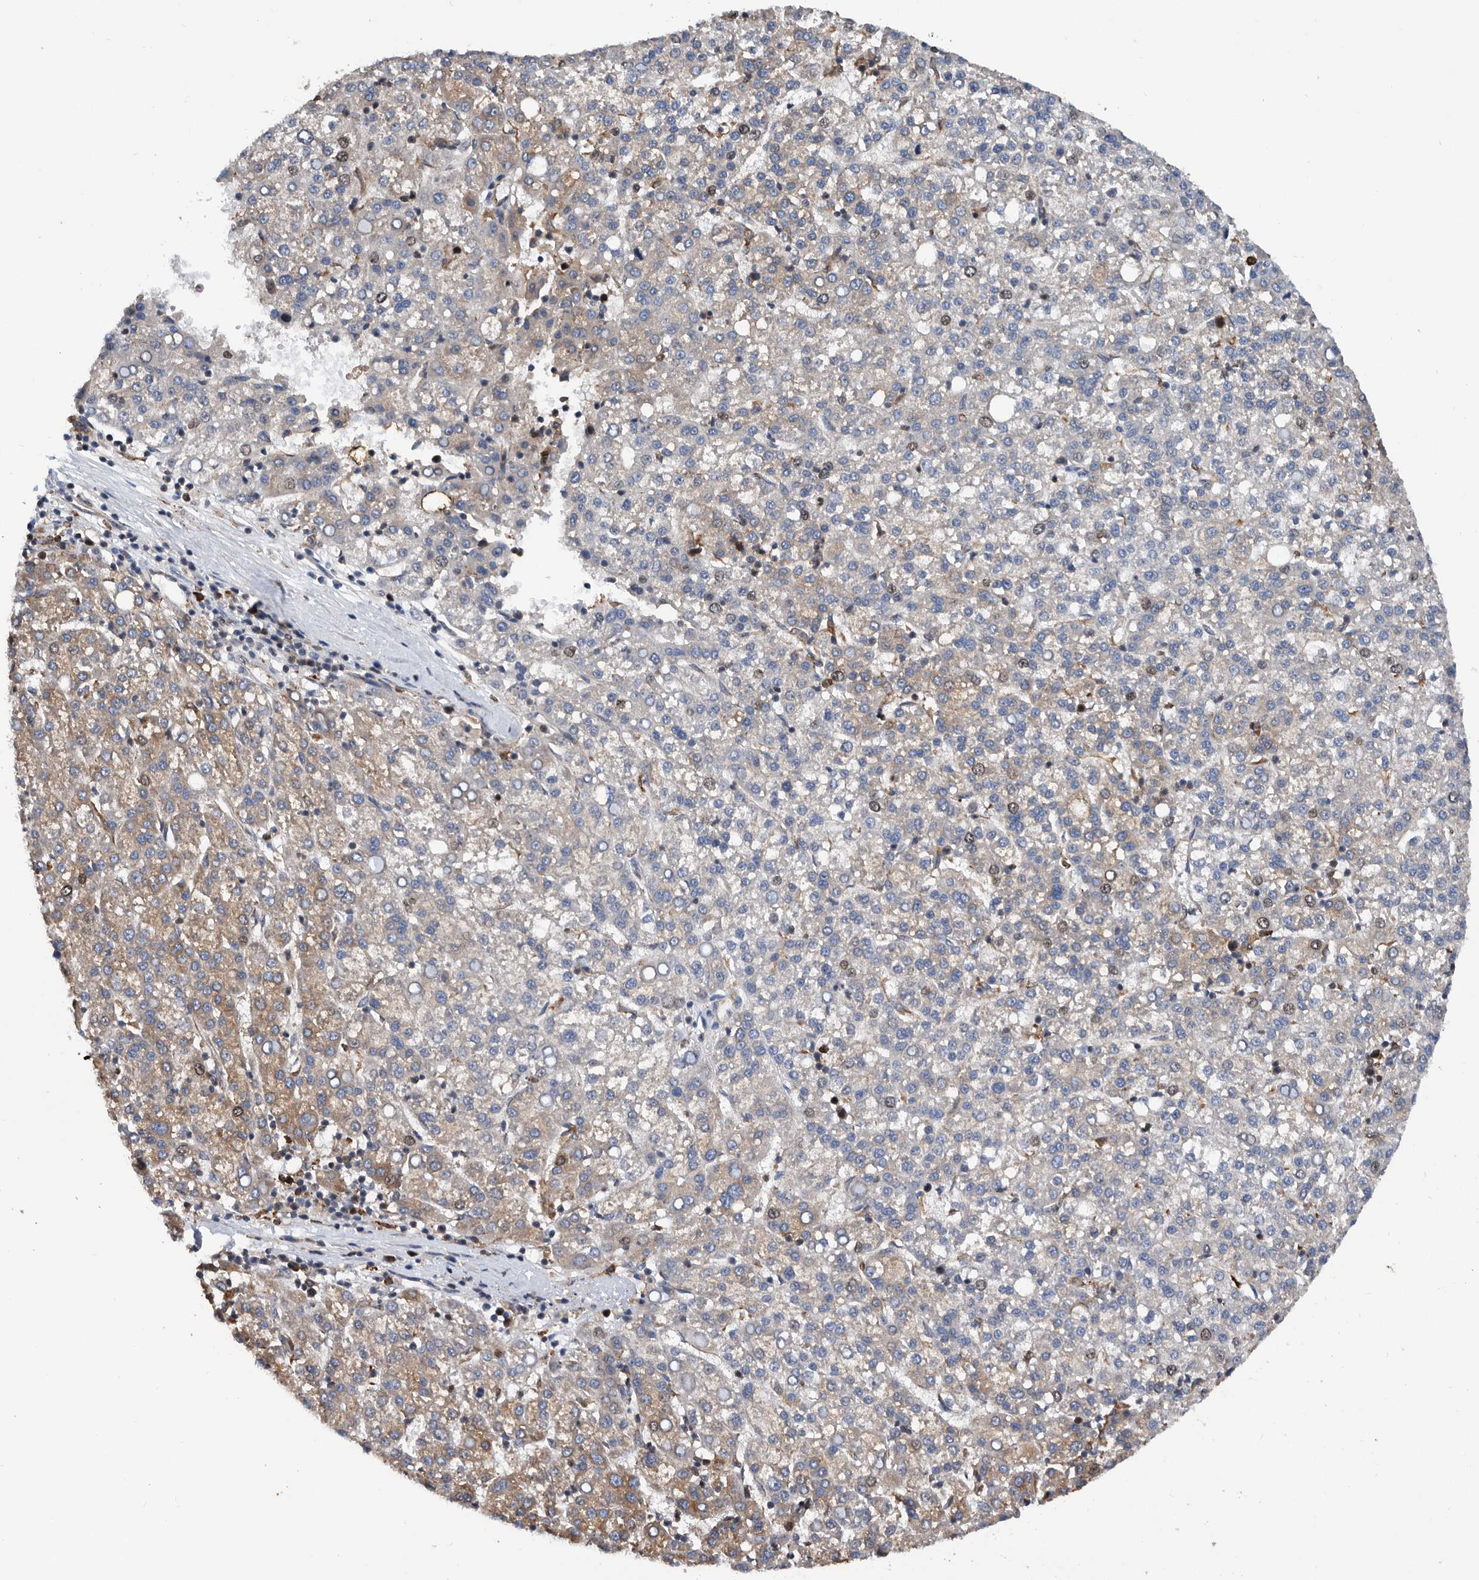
{"staining": {"intensity": "moderate", "quantity": "<25%", "location": "cytoplasmic/membranous,nuclear"}, "tissue": "liver cancer", "cell_type": "Tumor cells", "image_type": "cancer", "snomed": [{"axis": "morphology", "description": "Carcinoma, Hepatocellular, NOS"}, {"axis": "topography", "description": "Liver"}], "caption": "Hepatocellular carcinoma (liver) stained with a protein marker exhibits moderate staining in tumor cells.", "gene": "ATAD2", "patient": {"sex": "female", "age": 58}}